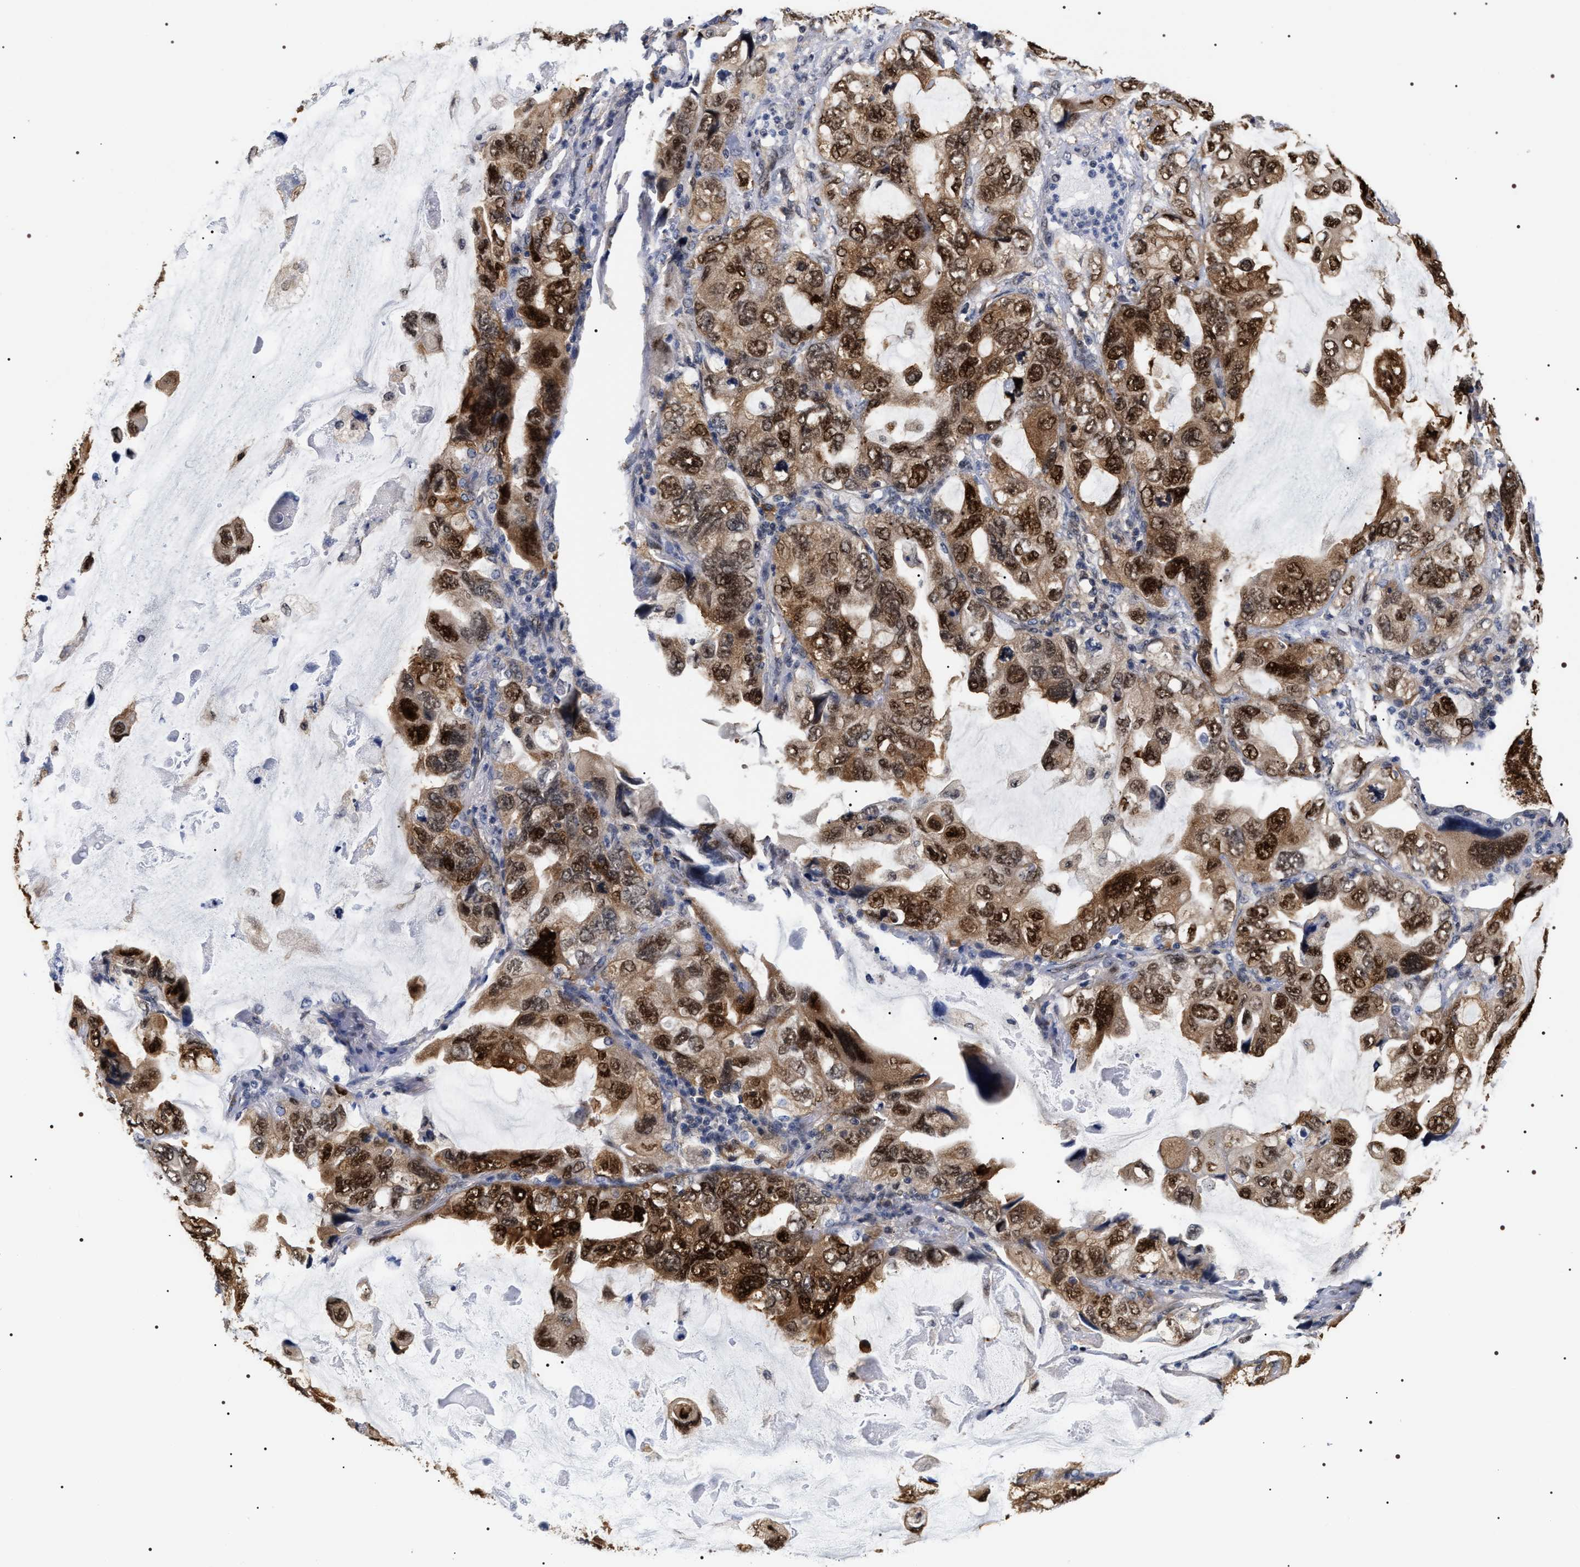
{"staining": {"intensity": "strong", "quantity": ">75%", "location": "cytoplasmic/membranous,nuclear"}, "tissue": "lung cancer", "cell_type": "Tumor cells", "image_type": "cancer", "snomed": [{"axis": "morphology", "description": "Squamous cell carcinoma, NOS"}, {"axis": "topography", "description": "Lung"}], "caption": "This histopathology image shows IHC staining of human lung cancer, with high strong cytoplasmic/membranous and nuclear positivity in about >75% of tumor cells.", "gene": "BAG6", "patient": {"sex": "female", "age": 73}}